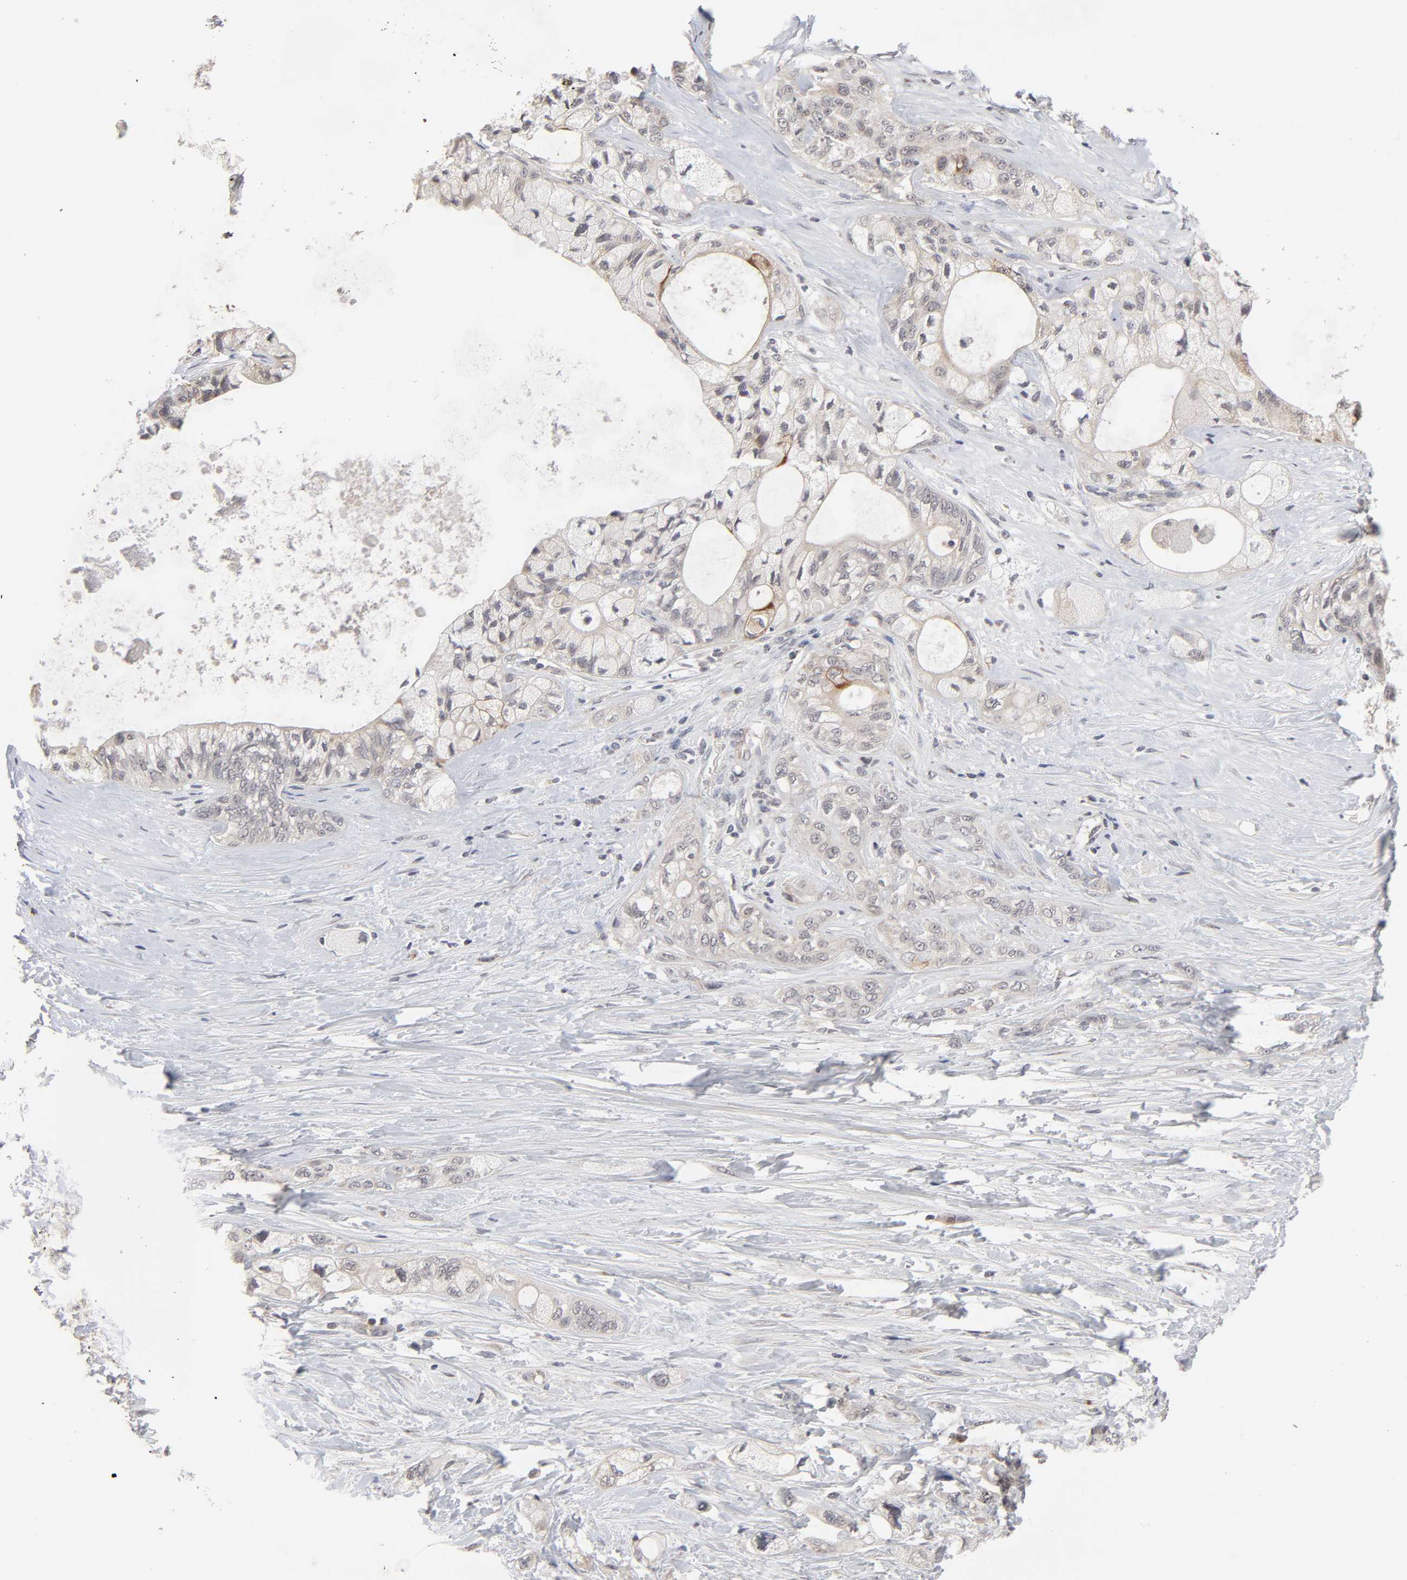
{"staining": {"intensity": "moderate", "quantity": "25%-75%", "location": "nuclear"}, "tissue": "pancreatic cancer", "cell_type": "Tumor cells", "image_type": "cancer", "snomed": [{"axis": "morphology", "description": "Adenocarcinoma, NOS"}, {"axis": "topography", "description": "Pancreas"}], "caption": "IHC of human adenocarcinoma (pancreatic) displays medium levels of moderate nuclear positivity in about 25%-75% of tumor cells.", "gene": "AUH", "patient": {"sex": "male", "age": 70}}